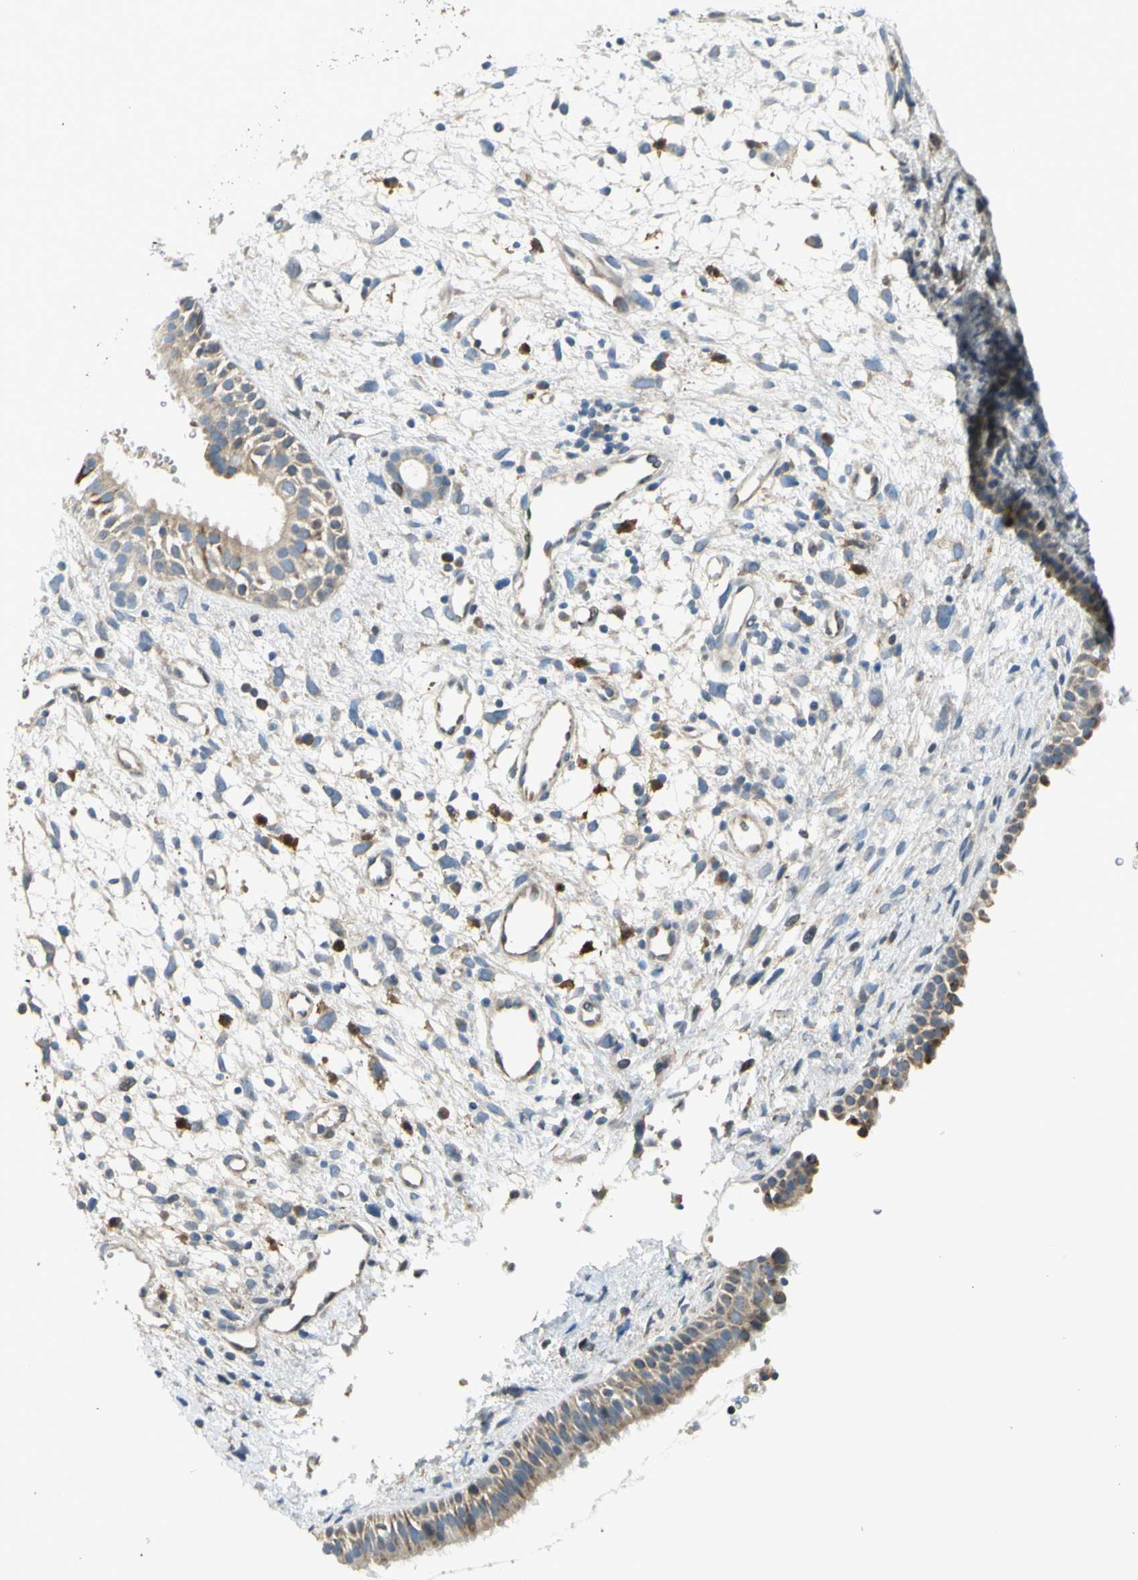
{"staining": {"intensity": "moderate", "quantity": "25%-75%", "location": "cytoplasmic/membranous,nuclear"}, "tissue": "nasopharynx", "cell_type": "Respiratory epithelial cells", "image_type": "normal", "snomed": [{"axis": "morphology", "description": "Normal tissue, NOS"}, {"axis": "topography", "description": "Nasopharynx"}], "caption": "Immunohistochemical staining of unremarkable human nasopharynx reveals moderate cytoplasmic/membranous,nuclear protein expression in approximately 25%-75% of respiratory epithelial cells.", "gene": "NPHP3", "patient": {"sex": "male", "age": 22}}